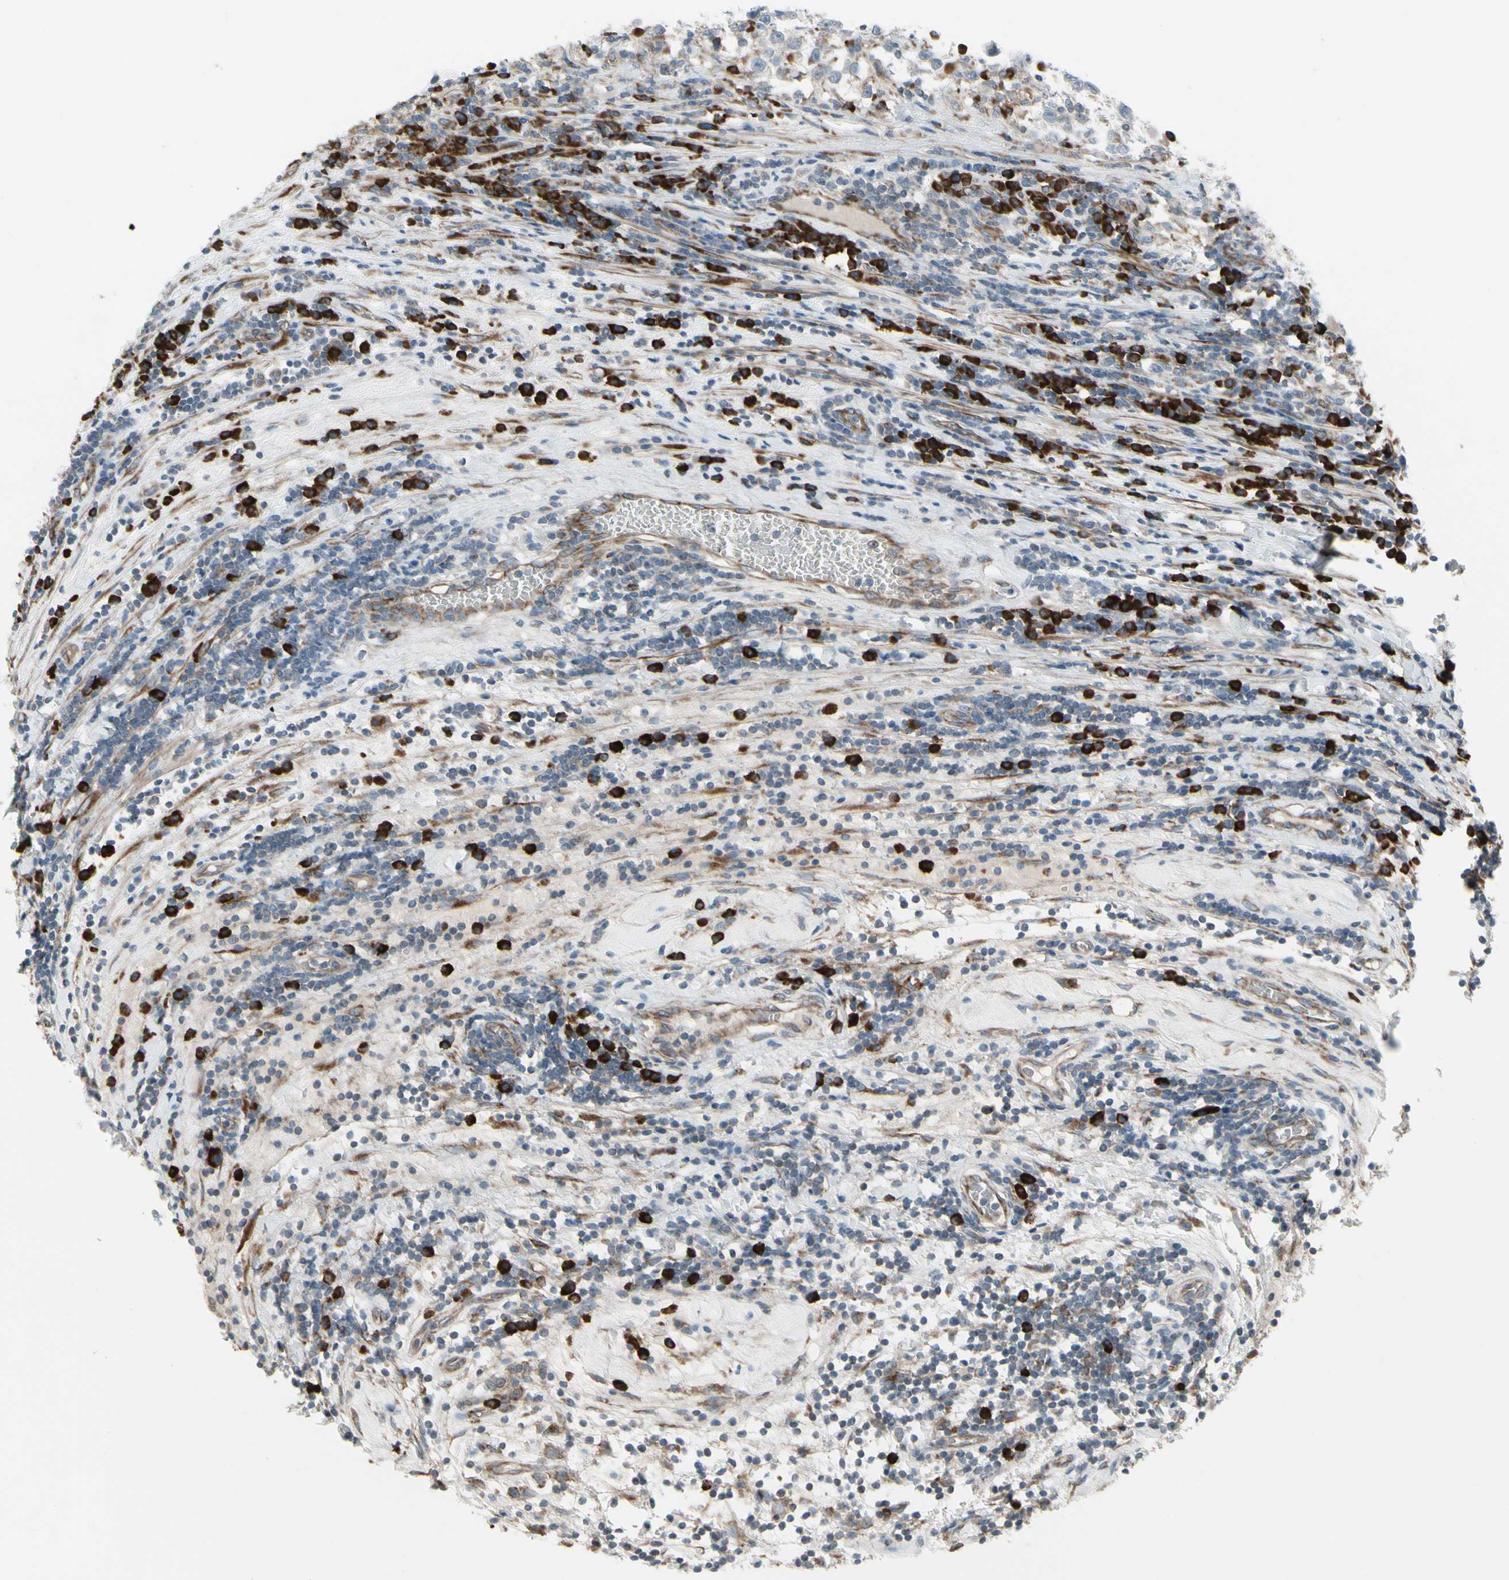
{"staining": {"intensity": "negative", "quantity": "none", "location": "none"}, "tissue": "testis cancer", "cell_type": "Tumor cells", "image_type": "cancer", "snomed": [{"axis": "morphology", "description": "Seminoma, NOS"}, {"axis": "topography", "description": "Testis"}], "caption": "DAB (3,3'-diaminobenzidine) immunohistochemical staining of testis cancer reveals no significant expression in tumor cells.", "gene": "FNDC3A", "patient": {"sex": "male", "age": 43}}